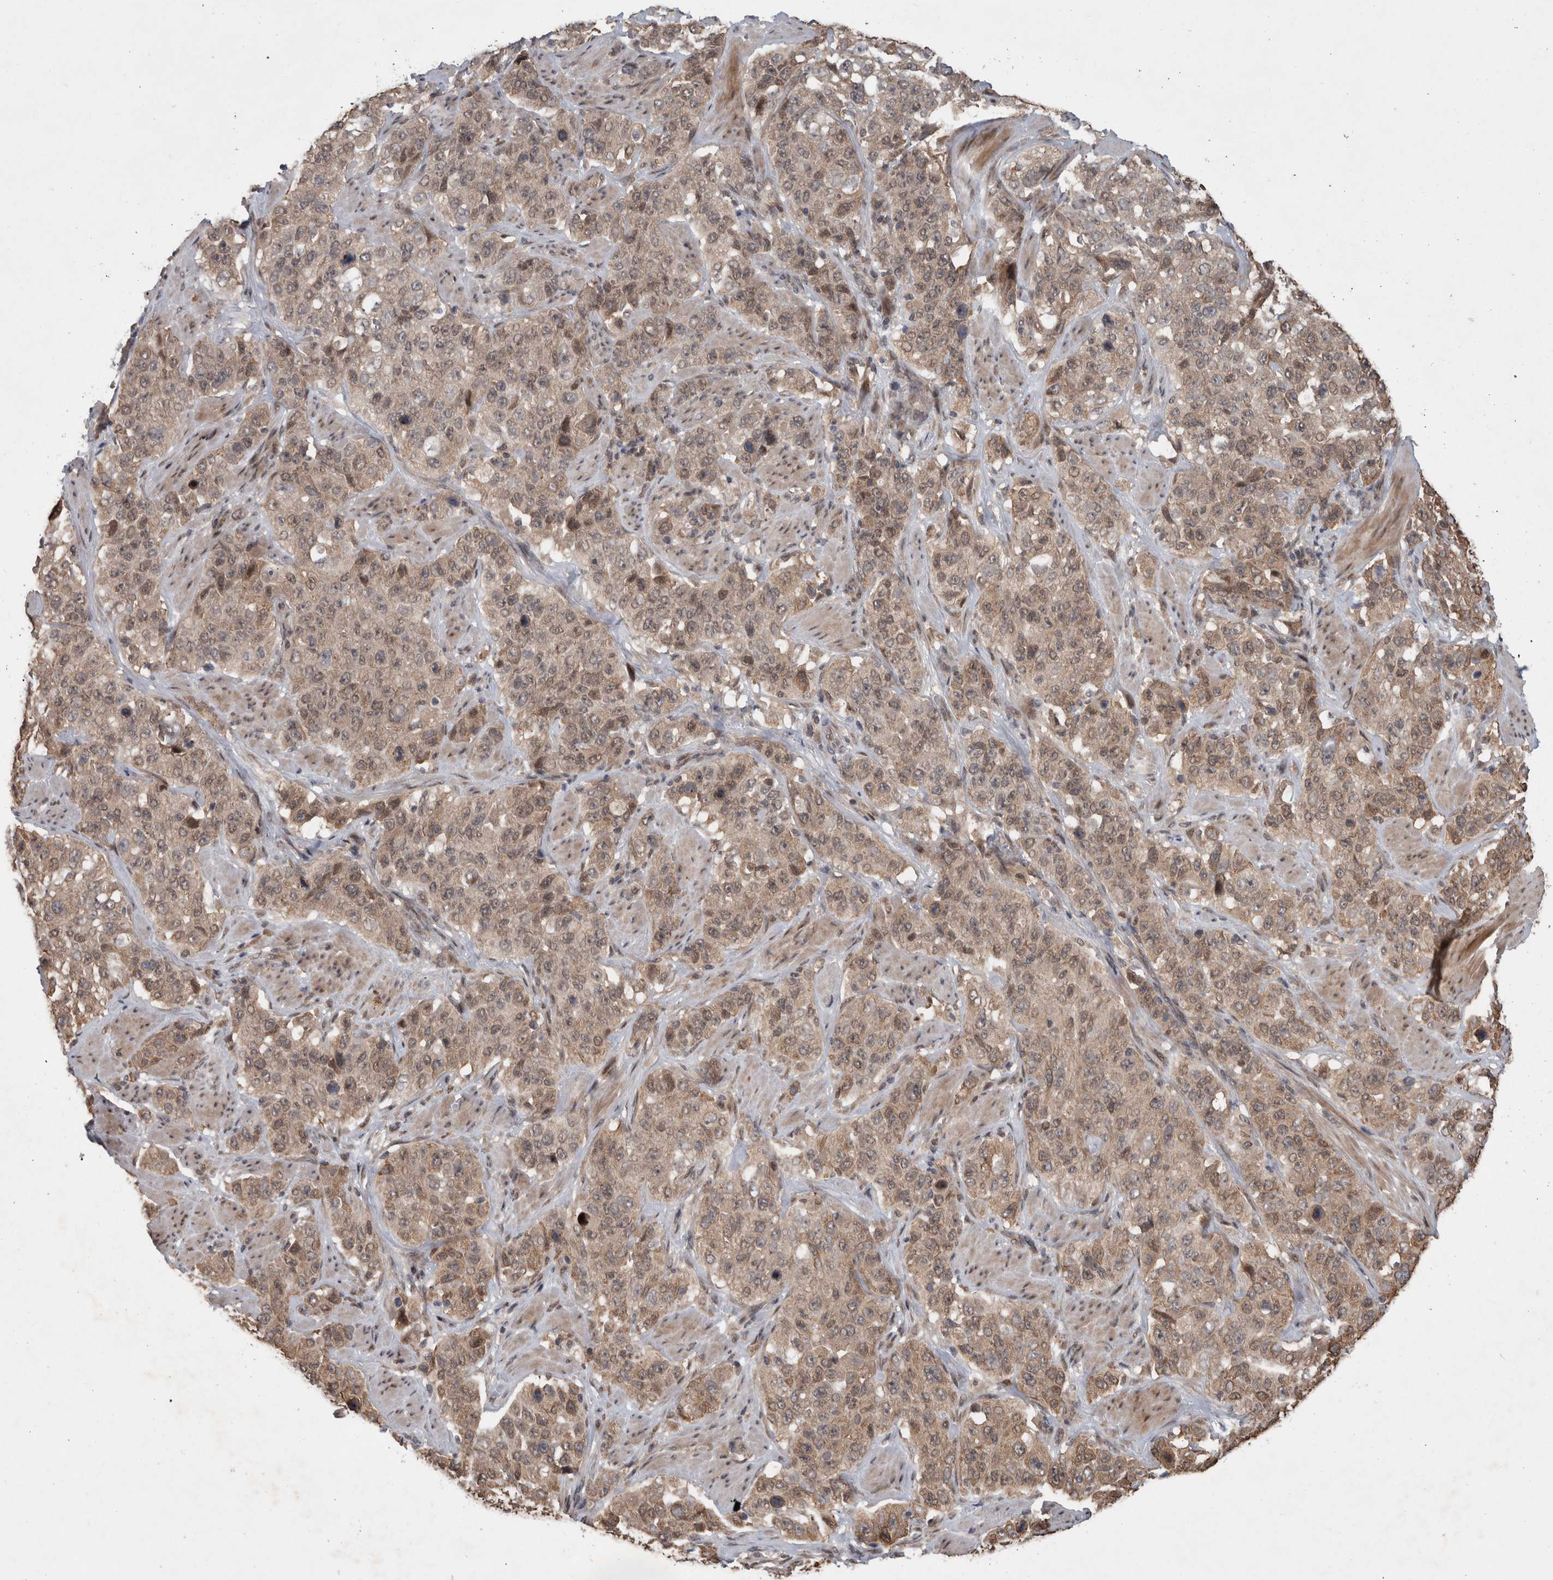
{"staining": {"intensity": "weak", "quantity": ">75%", "location": "cytoplasmic/membranous"}, "tissue": "stomach cancer", "cell_type": "Tumor cells", "image_type": "cancer", "snomed": [{"axis": "morphology", "description": "Adenocarcinoma, NOS"}, {"axis": "topography", "description": "Stomach"}], "caption": "Approximately >75% of tumor cells in human stomach cancer (adenocarcinoma) reveal weak cytoplasmic/membranous protein positivity as visualized by brown immunohistochemical staining.", "gene": "GIMAP6", "patient": {"sex": "male", "age": 48}}